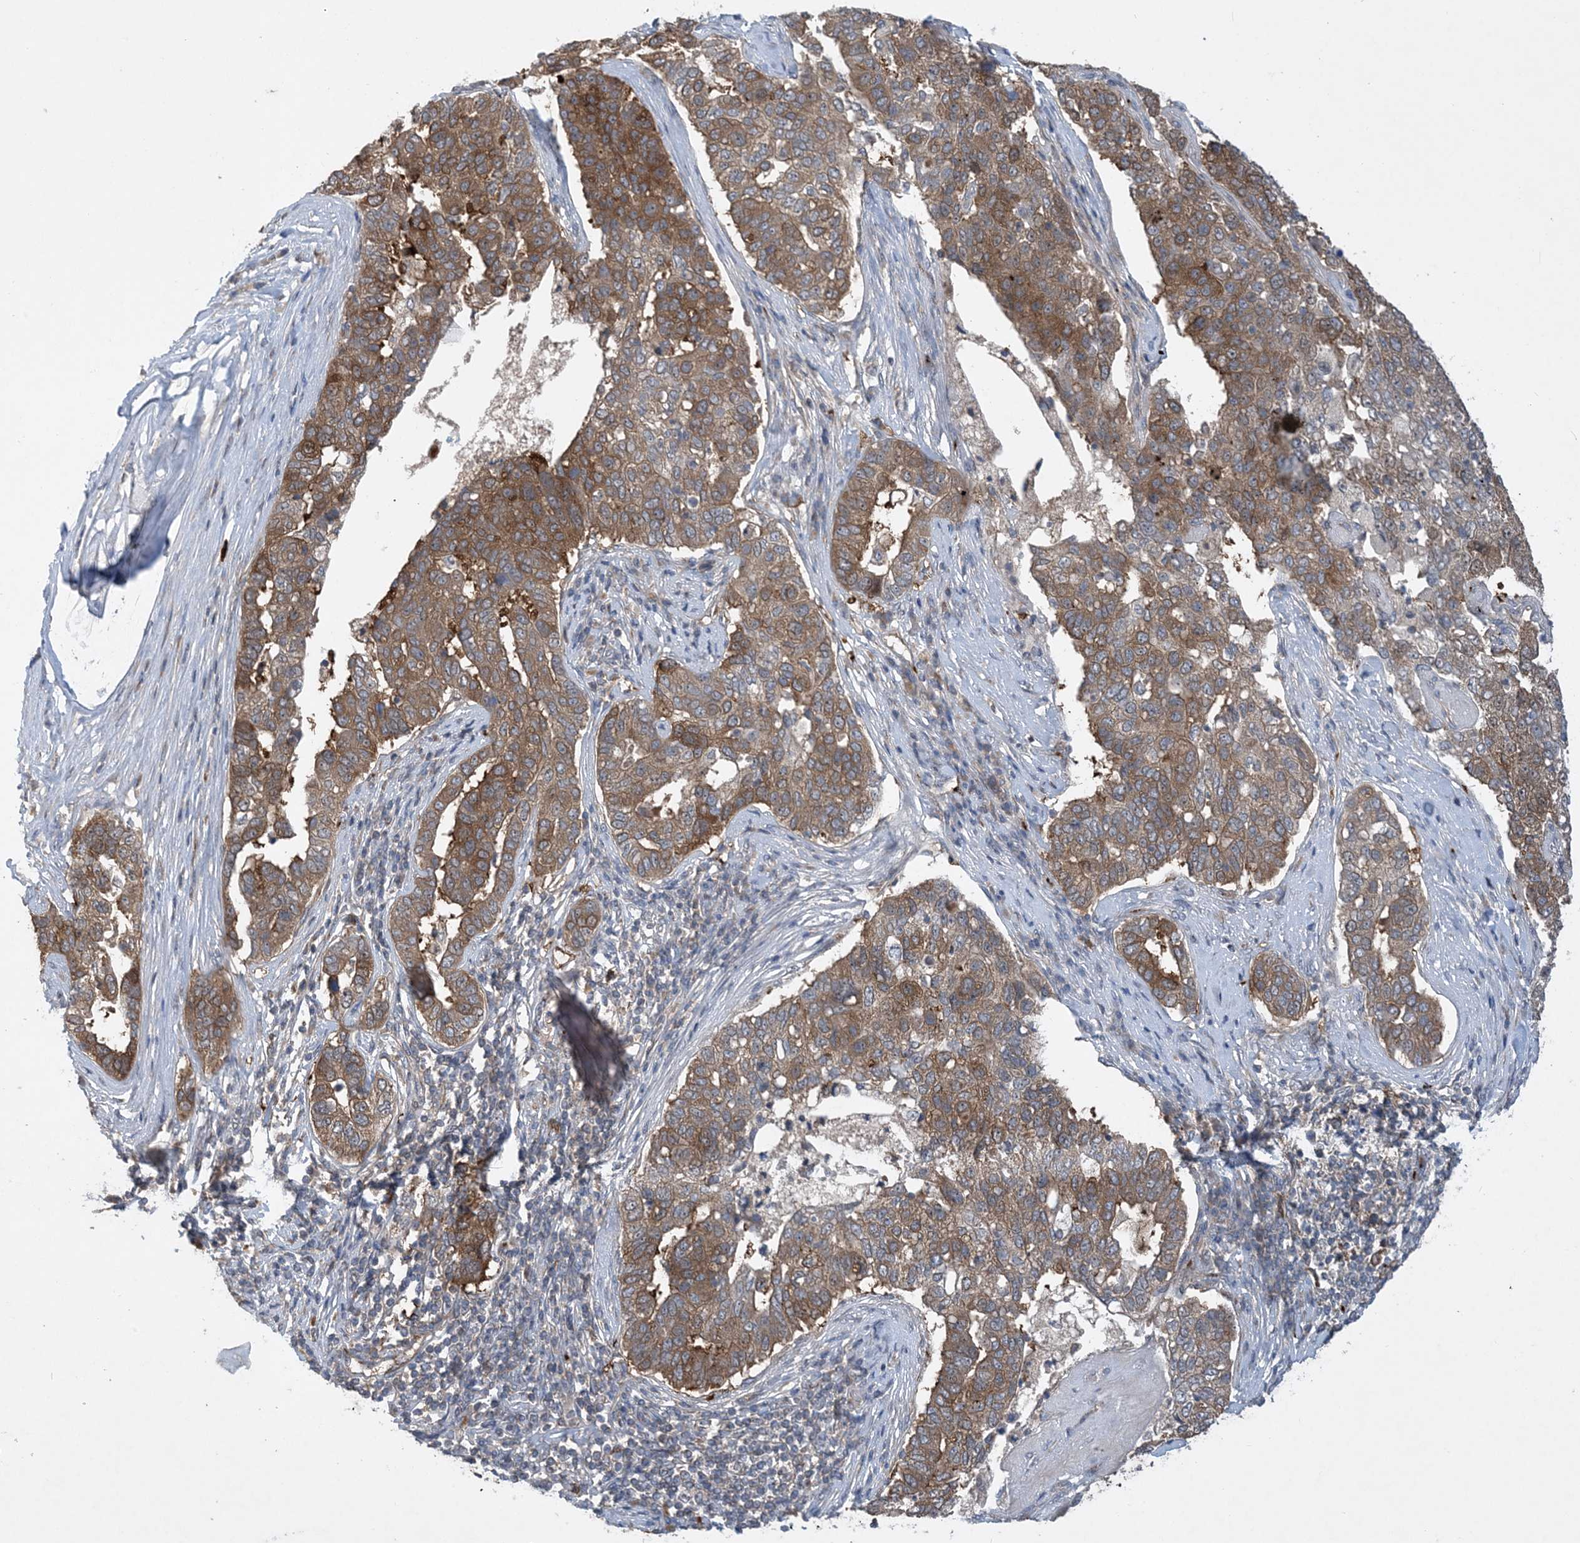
{"staining": {"intensity": "moderate", "quantity": ">75%", "location": "cytoplasmic/membranous"}, "tissue": "pancreatic cancer", "cell_type": "Tumor cells", "image_type": "cancer", "snomed": [{"axis": "morphology", "description": "Adenocarcinoma, NOS"}, {"axis": "topography", "description": "Pancreas"}], "caption": "Tumor cells exhibit medium levels of moderate cytoplasmic/membranous expression in approximately >75% of cells in human pancreatic cancer (adenocarcinoma).", "gene": "TINAG", "patient": {"sex": "female", "age": 61}}